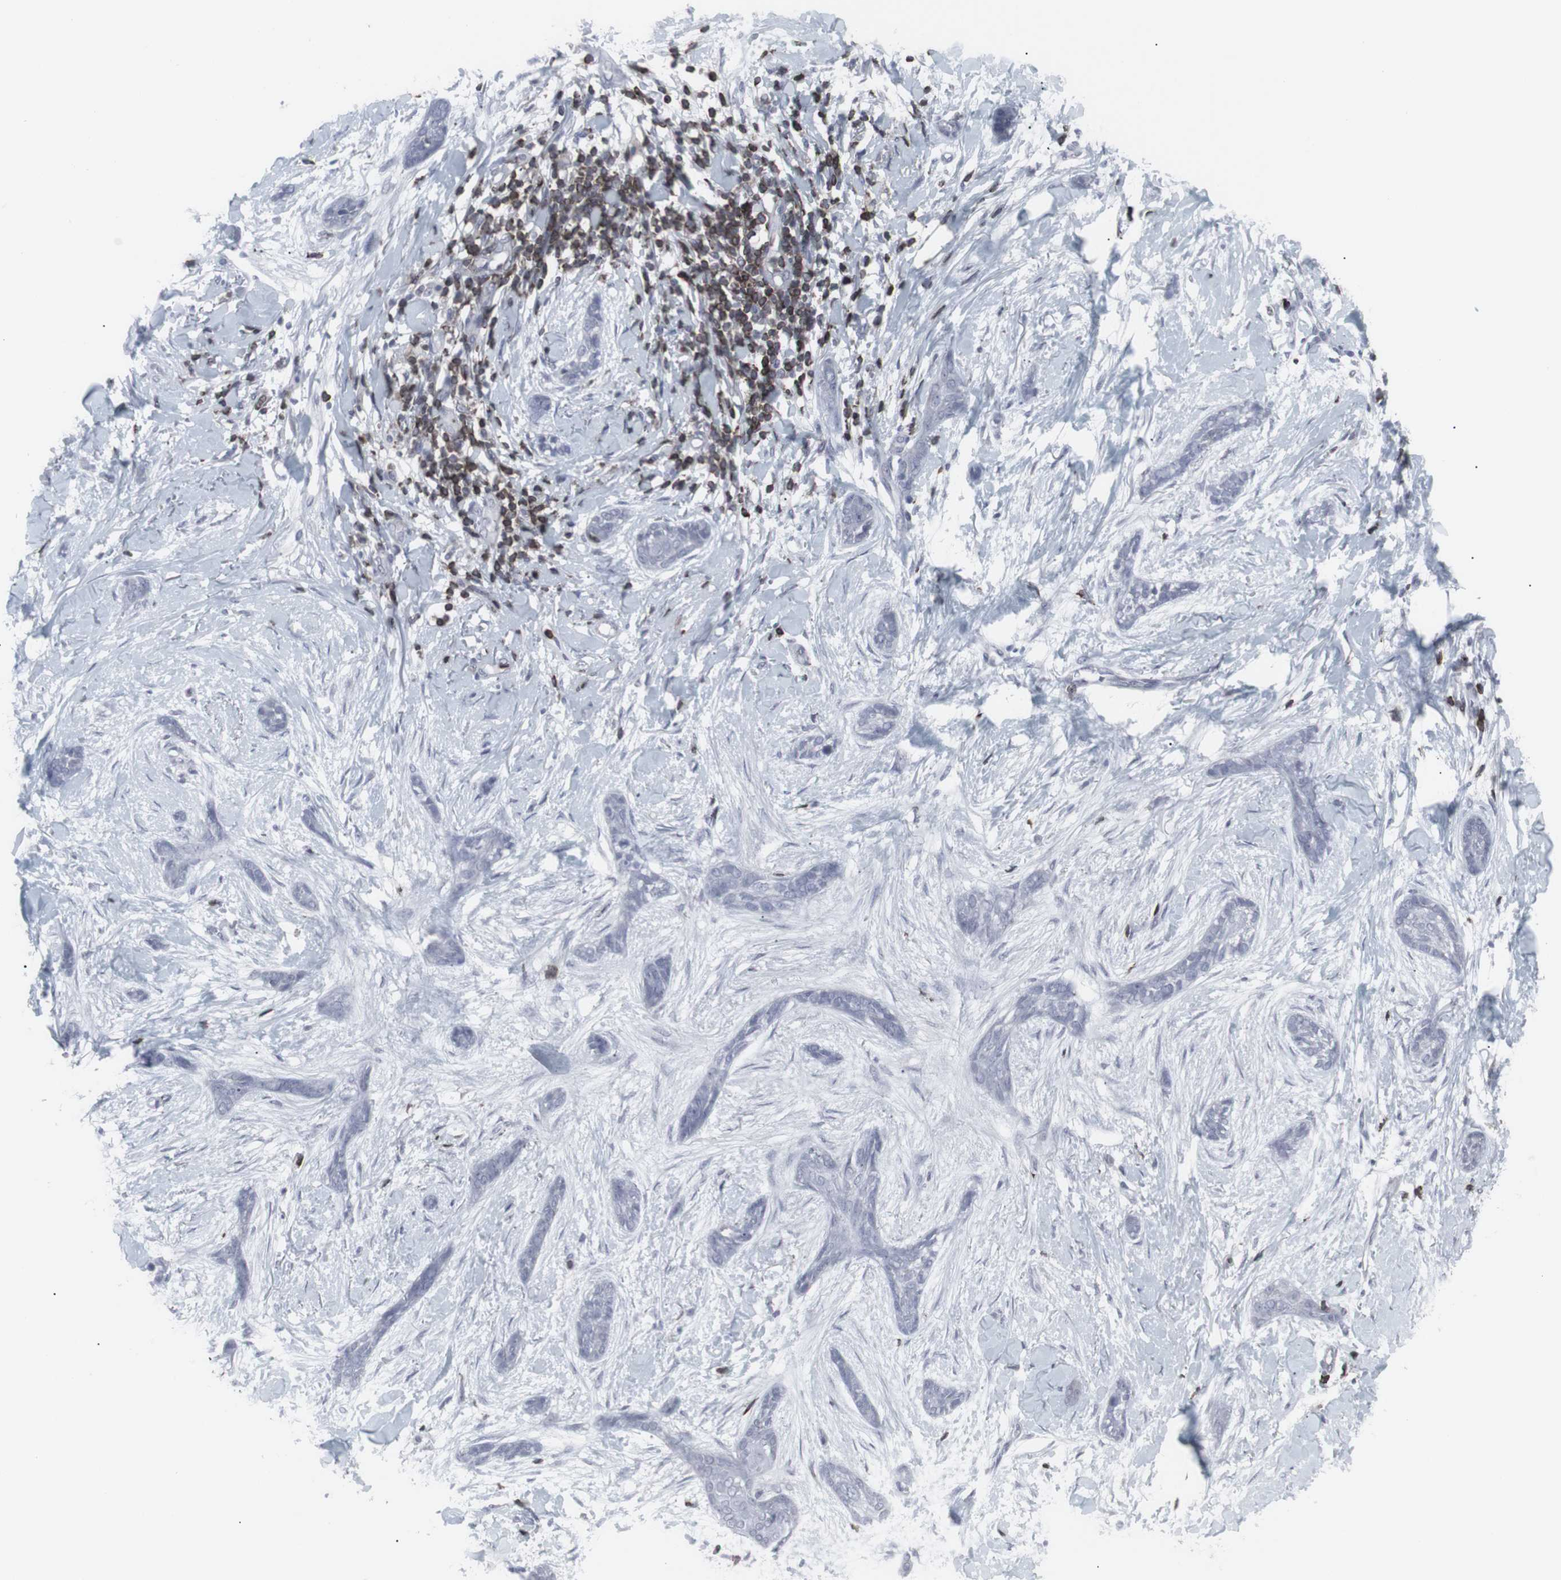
{"staining": {"intensity": "negative", "quantity": "none", "location": "none"}, "tissue": "skin cancer", "cell_type": "Tumor cells", "image_type": "cancer", "snomed": [{"axis": "morphology", "description": "Basal cell carcinoma"}, {"axis": "morphology", "description": "Adnexal tumor, benign"}, {"axis": "topography", "description": "Skin"}], "caption": "Skin cancer was stained to show a protein in brown. There is no significant positivity in tumor cells.", "gene": "APOBEC2", "patient": {"sex": "female", "age": 42}}